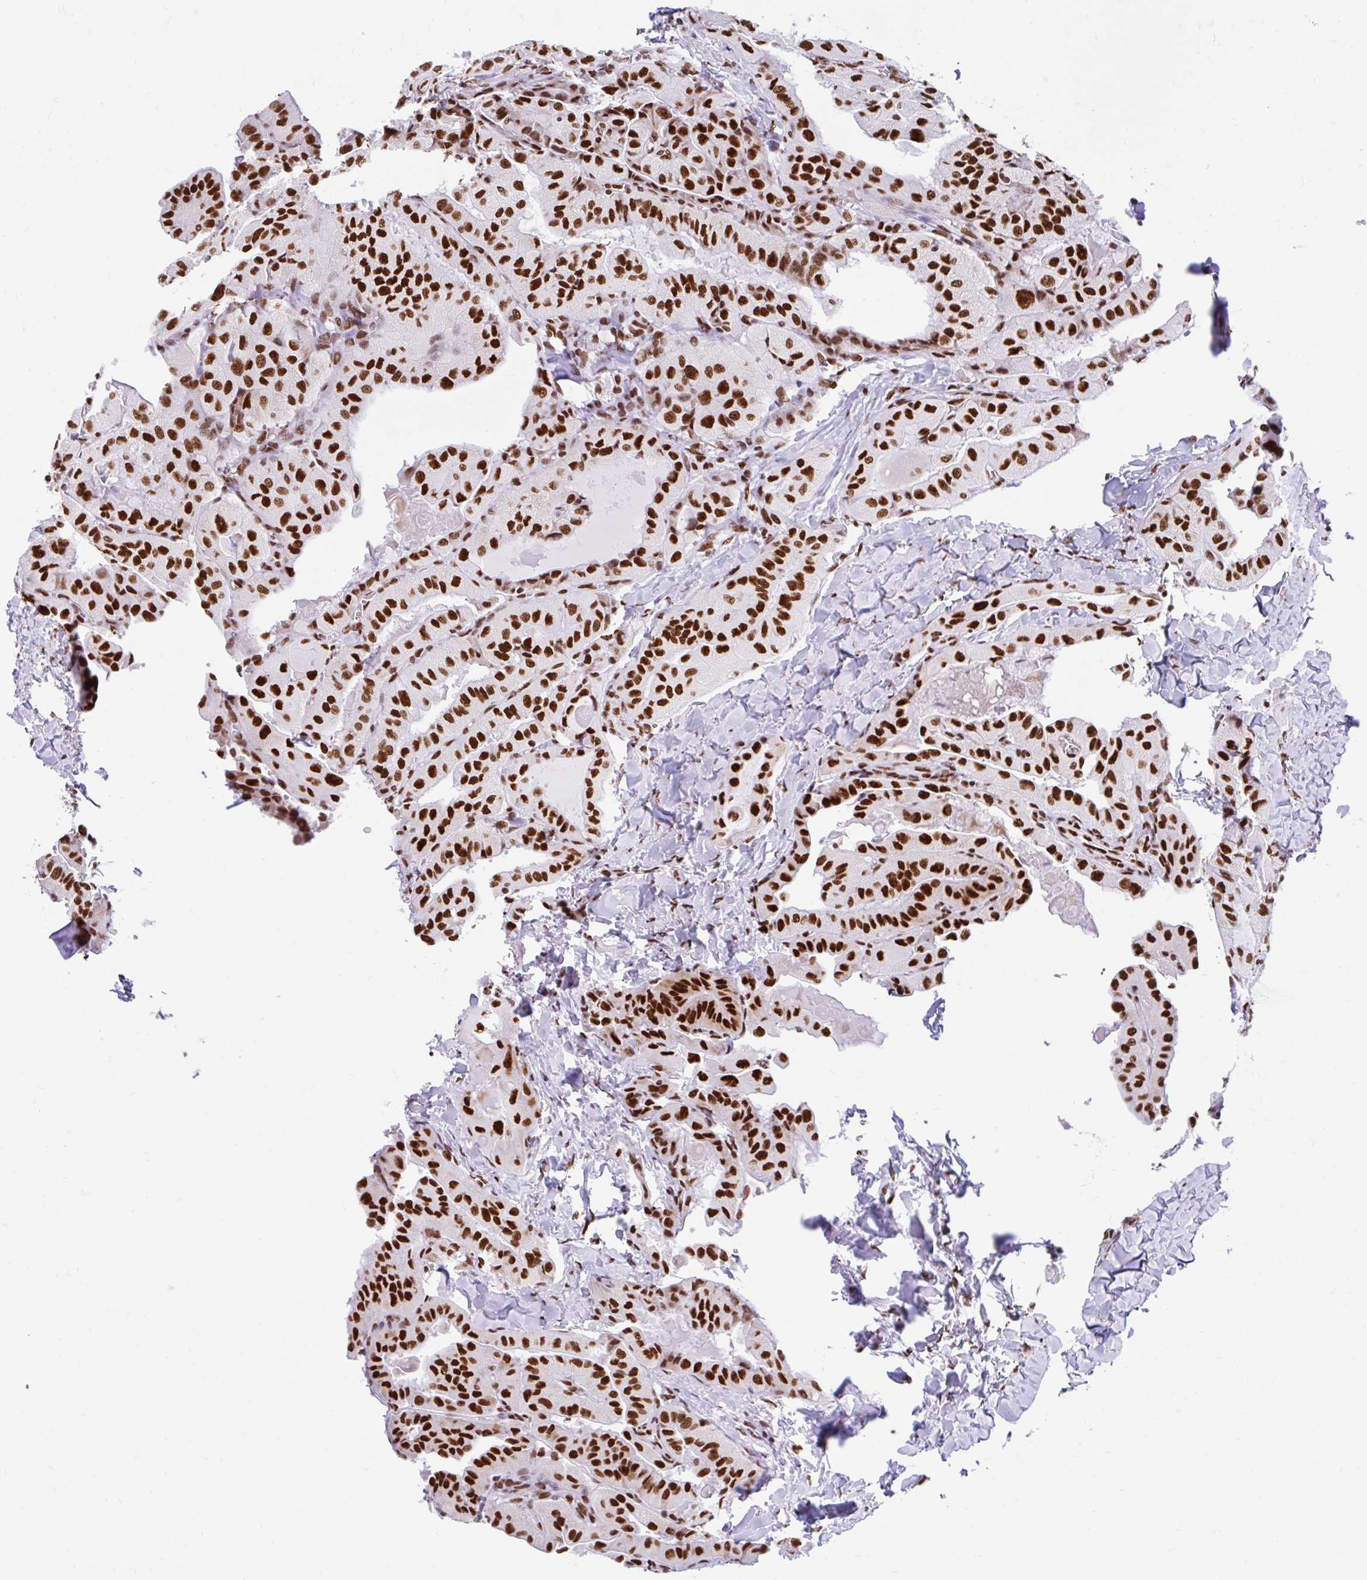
{"staining": {"intensity": "strong", "quantity": ">75%", "location": "nuclear"}, "tissue": "thyroid cancer", "cell_type": "Tumor cells", "image_type": "cancer", "snomed": [{"axis": "morphology", "description": "Normal tissue, NOS"}, {"axis": "morphology", "description": "Papillary adenocarcinoma, NOS"}, {"axis": "topography", "description": "Thyroid gland"}], "caption": "Thyroid papillary adenocarcinoma tissue reveals strong nuclear staining in approximately >75% of tumor cells, visualized by immunohistochemistry.", "gene": "KHDRBS1", "patient": {"sex": "female", "age": 59}}